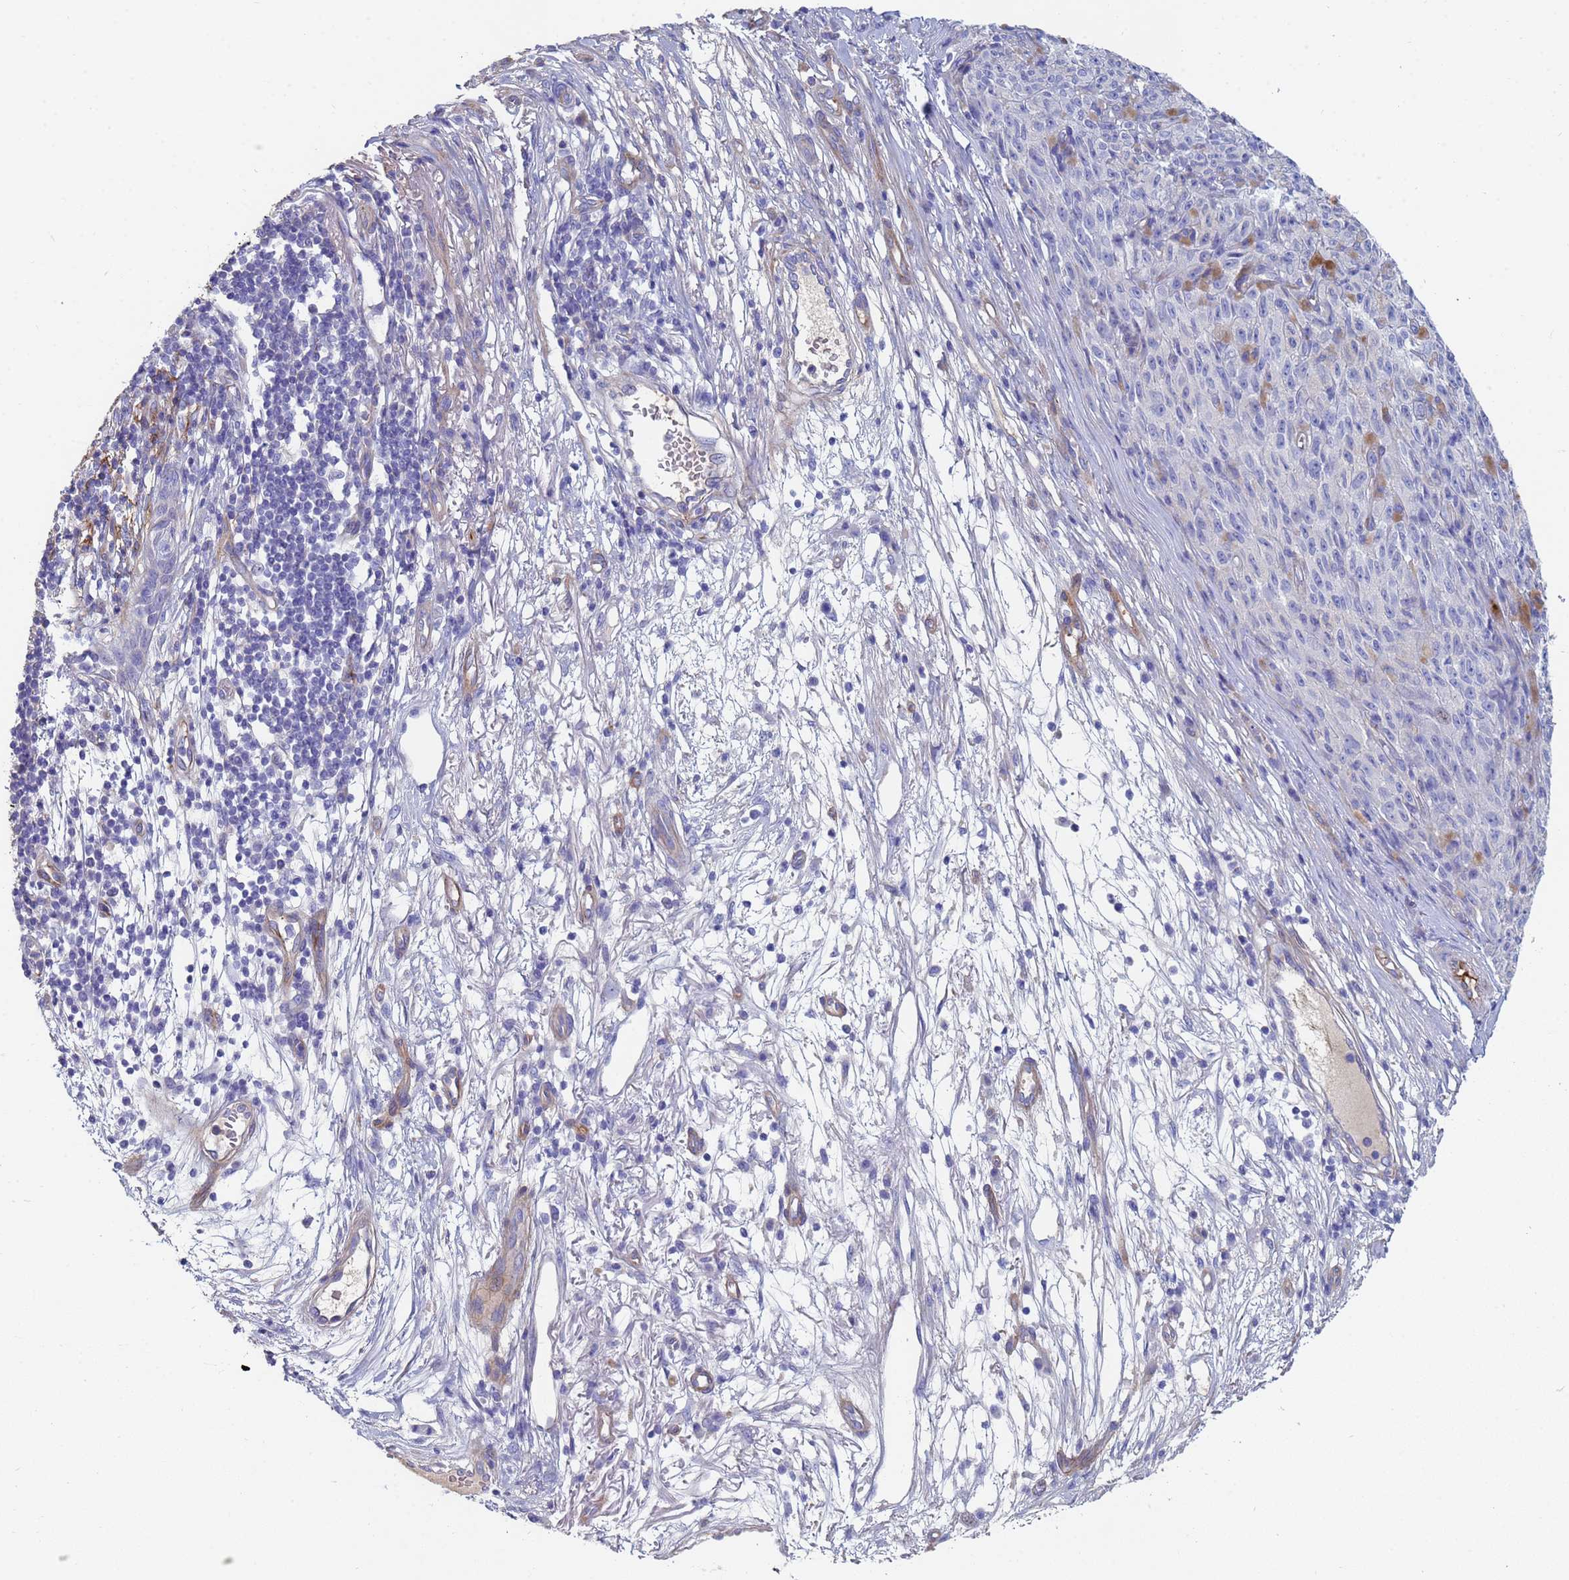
{"staining": {"intensity": "negative", "quantity": "none", "location": "none"}, "tissue": "melanoma", "cell_type": "Tumor cells", "image_type": "cancer", "snomed": [{"axis": "morphology", "description": "Malignant melanoma, NOS"}, {"axis": "topography", "description": "Skin"}], "caption": "Immunohistochemistry (IHC) photomicrograph of neoplastic tissue: melanoma stained with DAB exhibits no significant protein positivity in tumor cells.", "gene": "ABCA8", "patient": {"sex": "female", "age": 82}}